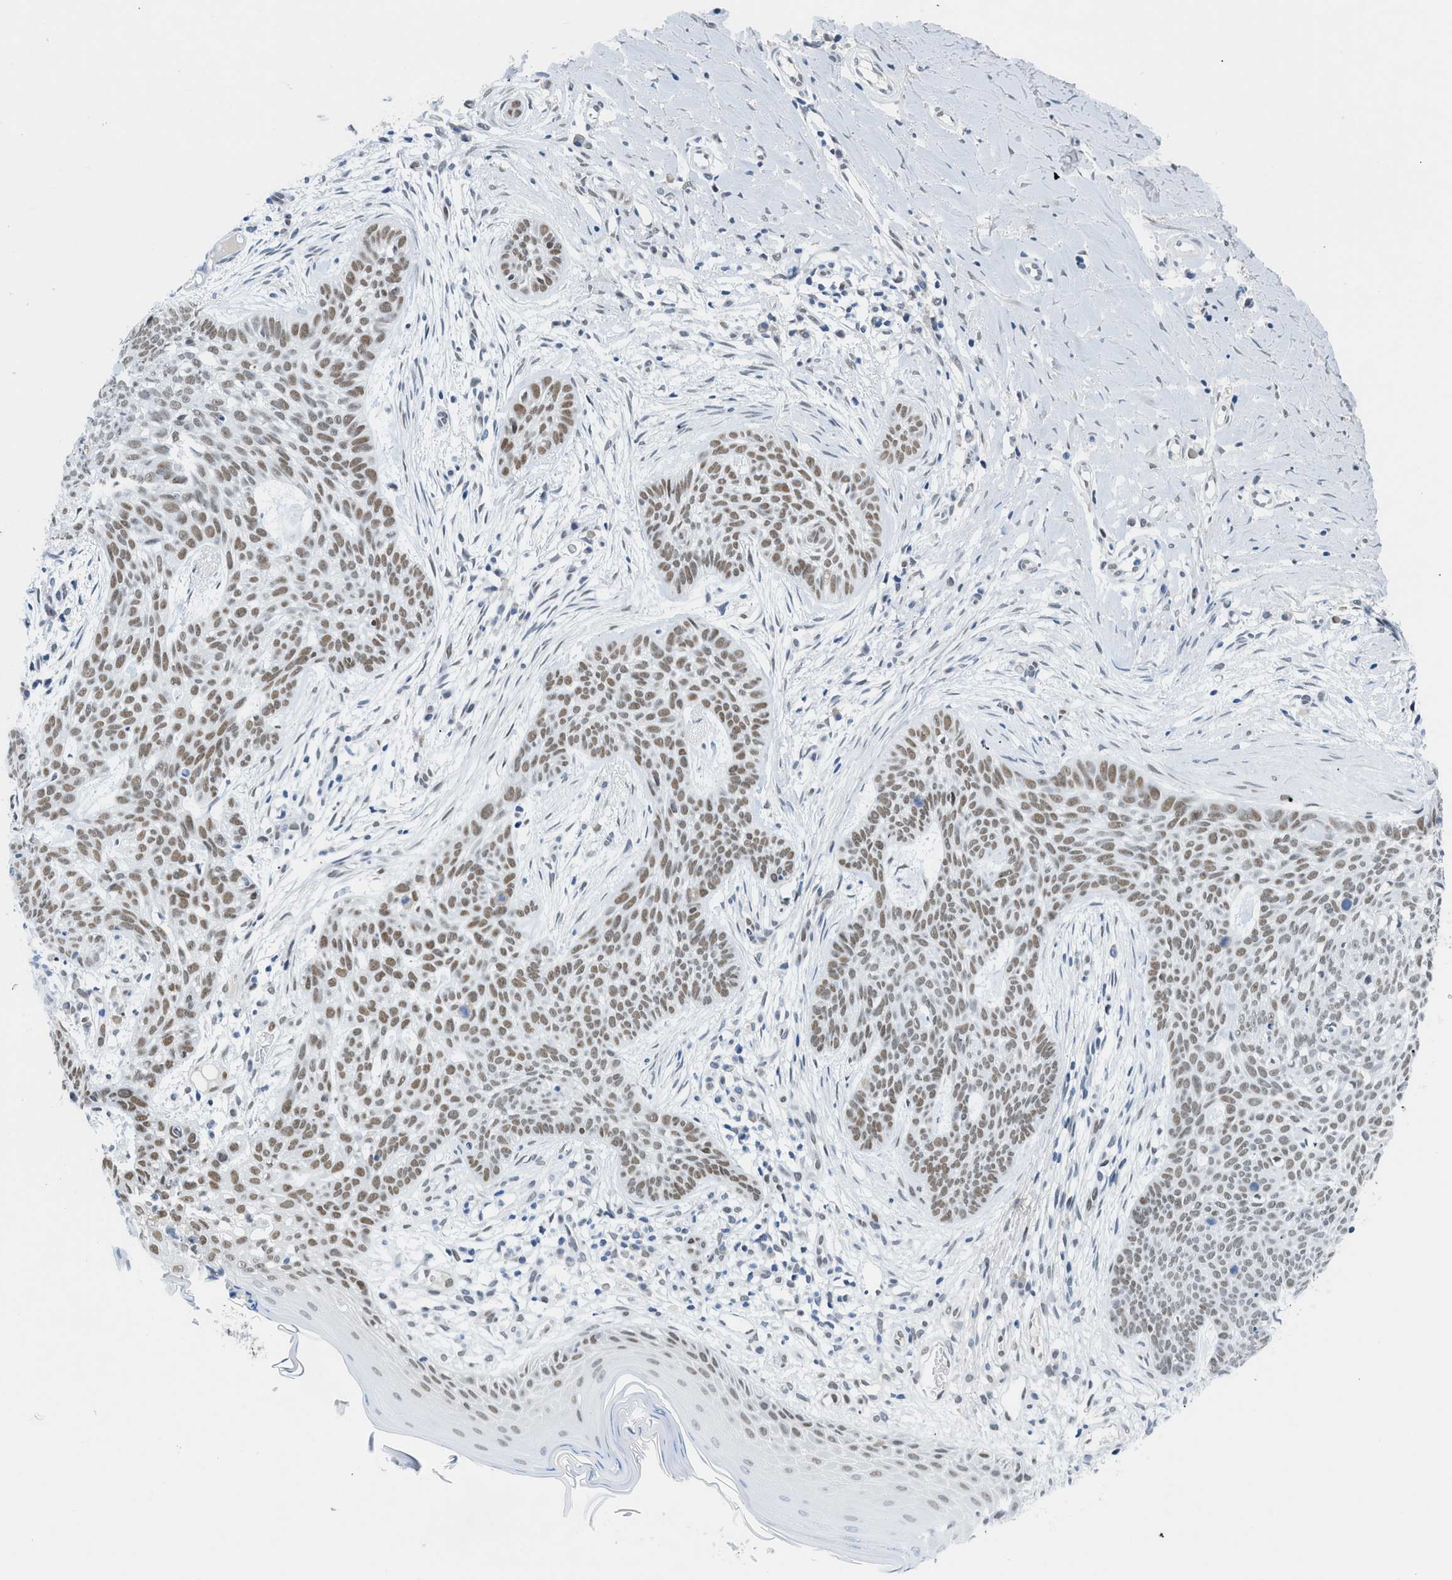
{"staining": {"intensity": "moderate", "quantity": ">75%", "location": "nuclear"}, "tissue": "skin cancer", "cell_type": "Tumor cells", "image_type": "cancer", "snomed": [{"axis": "morphology", "description": "Basal cell carcinoma"}, {"axis": "topography", "description": "Skin"}], "caption": "The immunohistochemical stain shows moderate nuclear expression in tumor cells of skin cancer tissue. (Brightfield microscopy of DAB IHC at high magnification).", "gene": "SMARCAD1", "patient": {"sex": "female", "age": 59}}